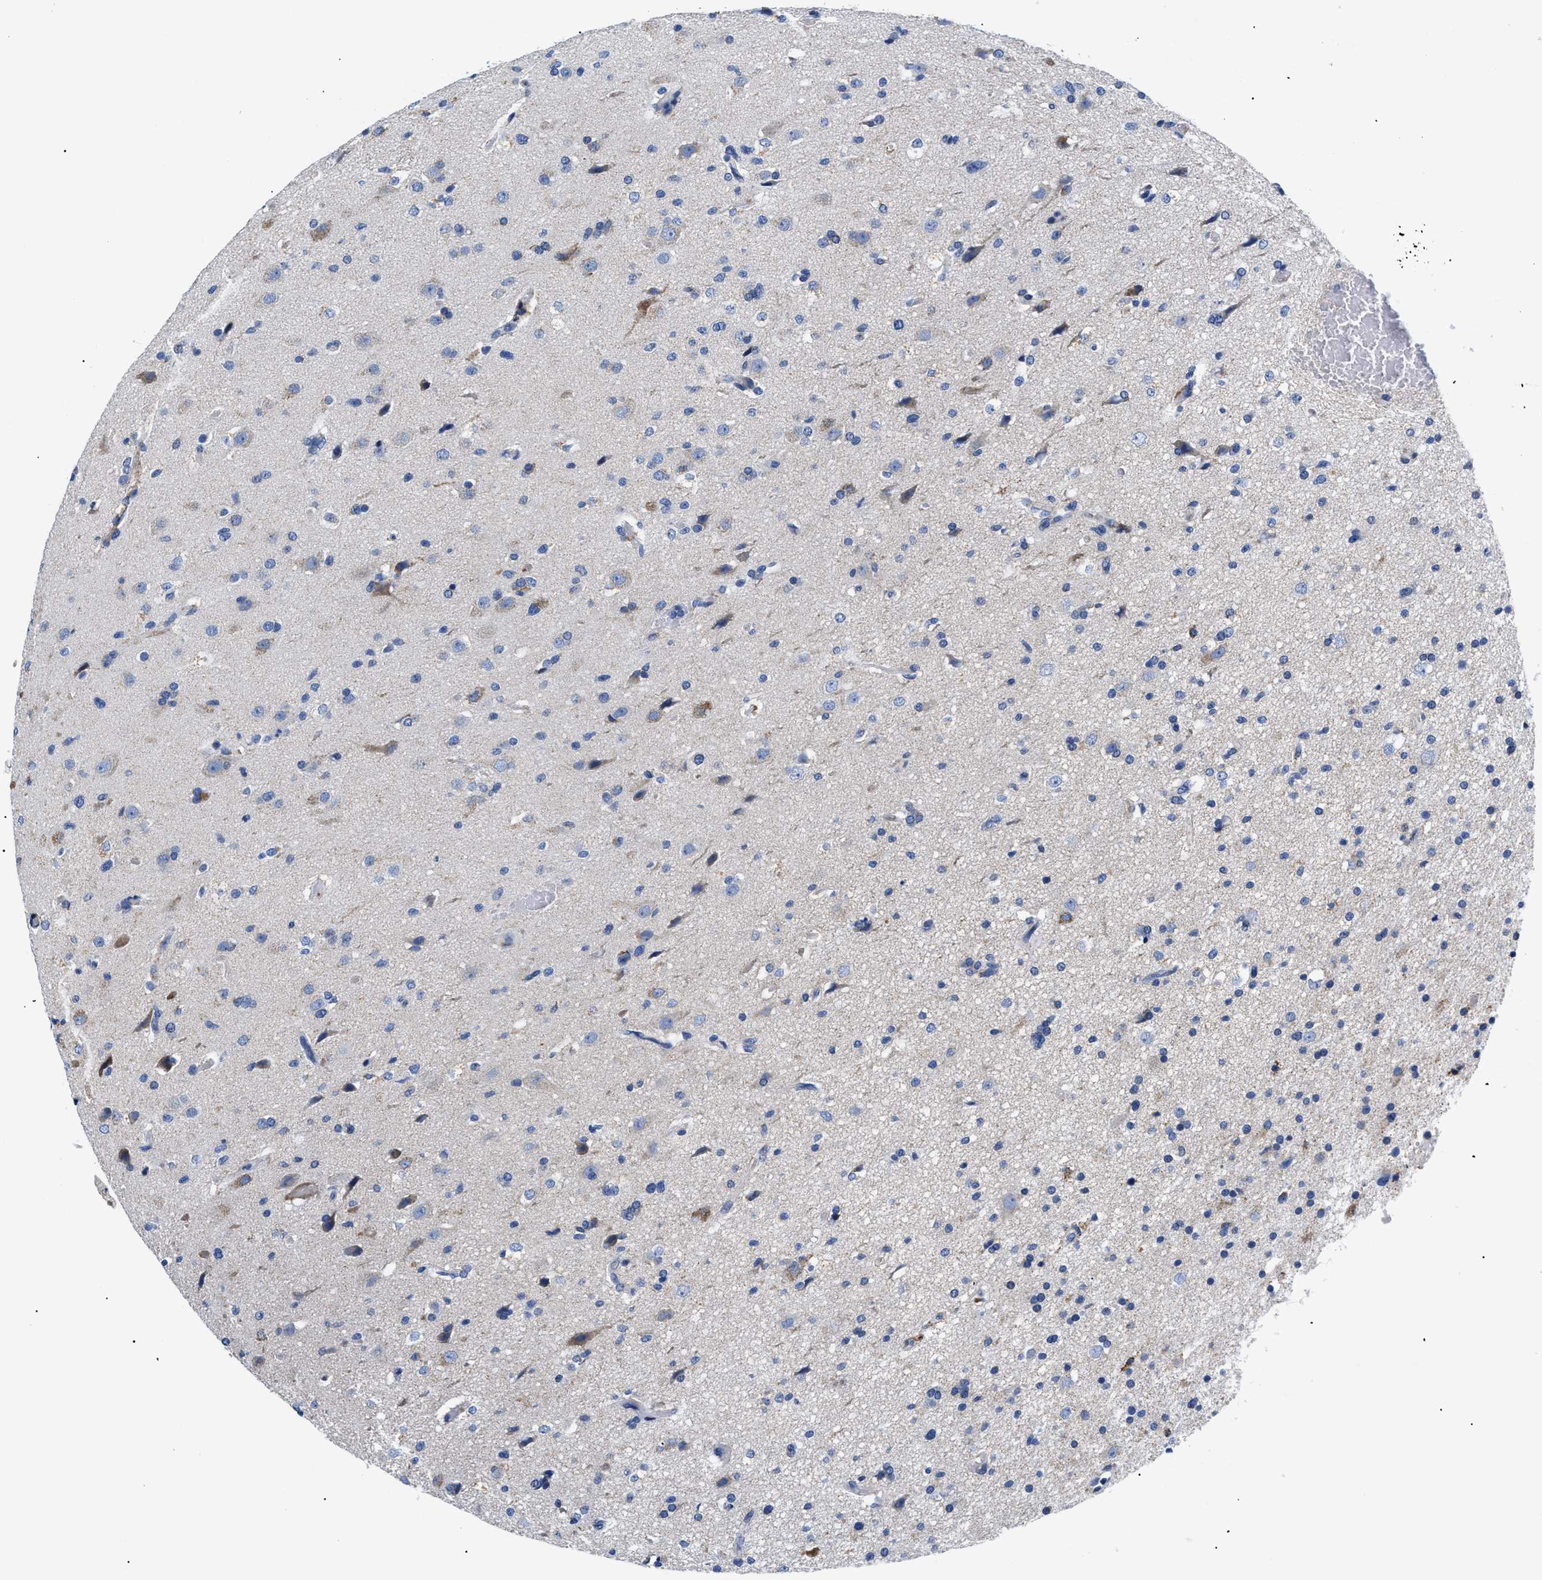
{"staining": {"intensity": "moderate", "quantity": "<25%", "location": "cytoplasmic/membranous"}, "tissue": "glioma", "cell_type": "Tumor cells", "image_type": "cancer", "snomed": [{"axis": "morphology", "description": "Glioma, malignant, High grade"}, {"axis": "topography", "description": "Brain"}], "caption": "High-grade glioma (malignant) stained with IHC reveals moderate cytoplasmic/membranous expression in about <25% of tumor cells.", "gene": "GPR149", "patient": {"sex": "male", "age": 33}}